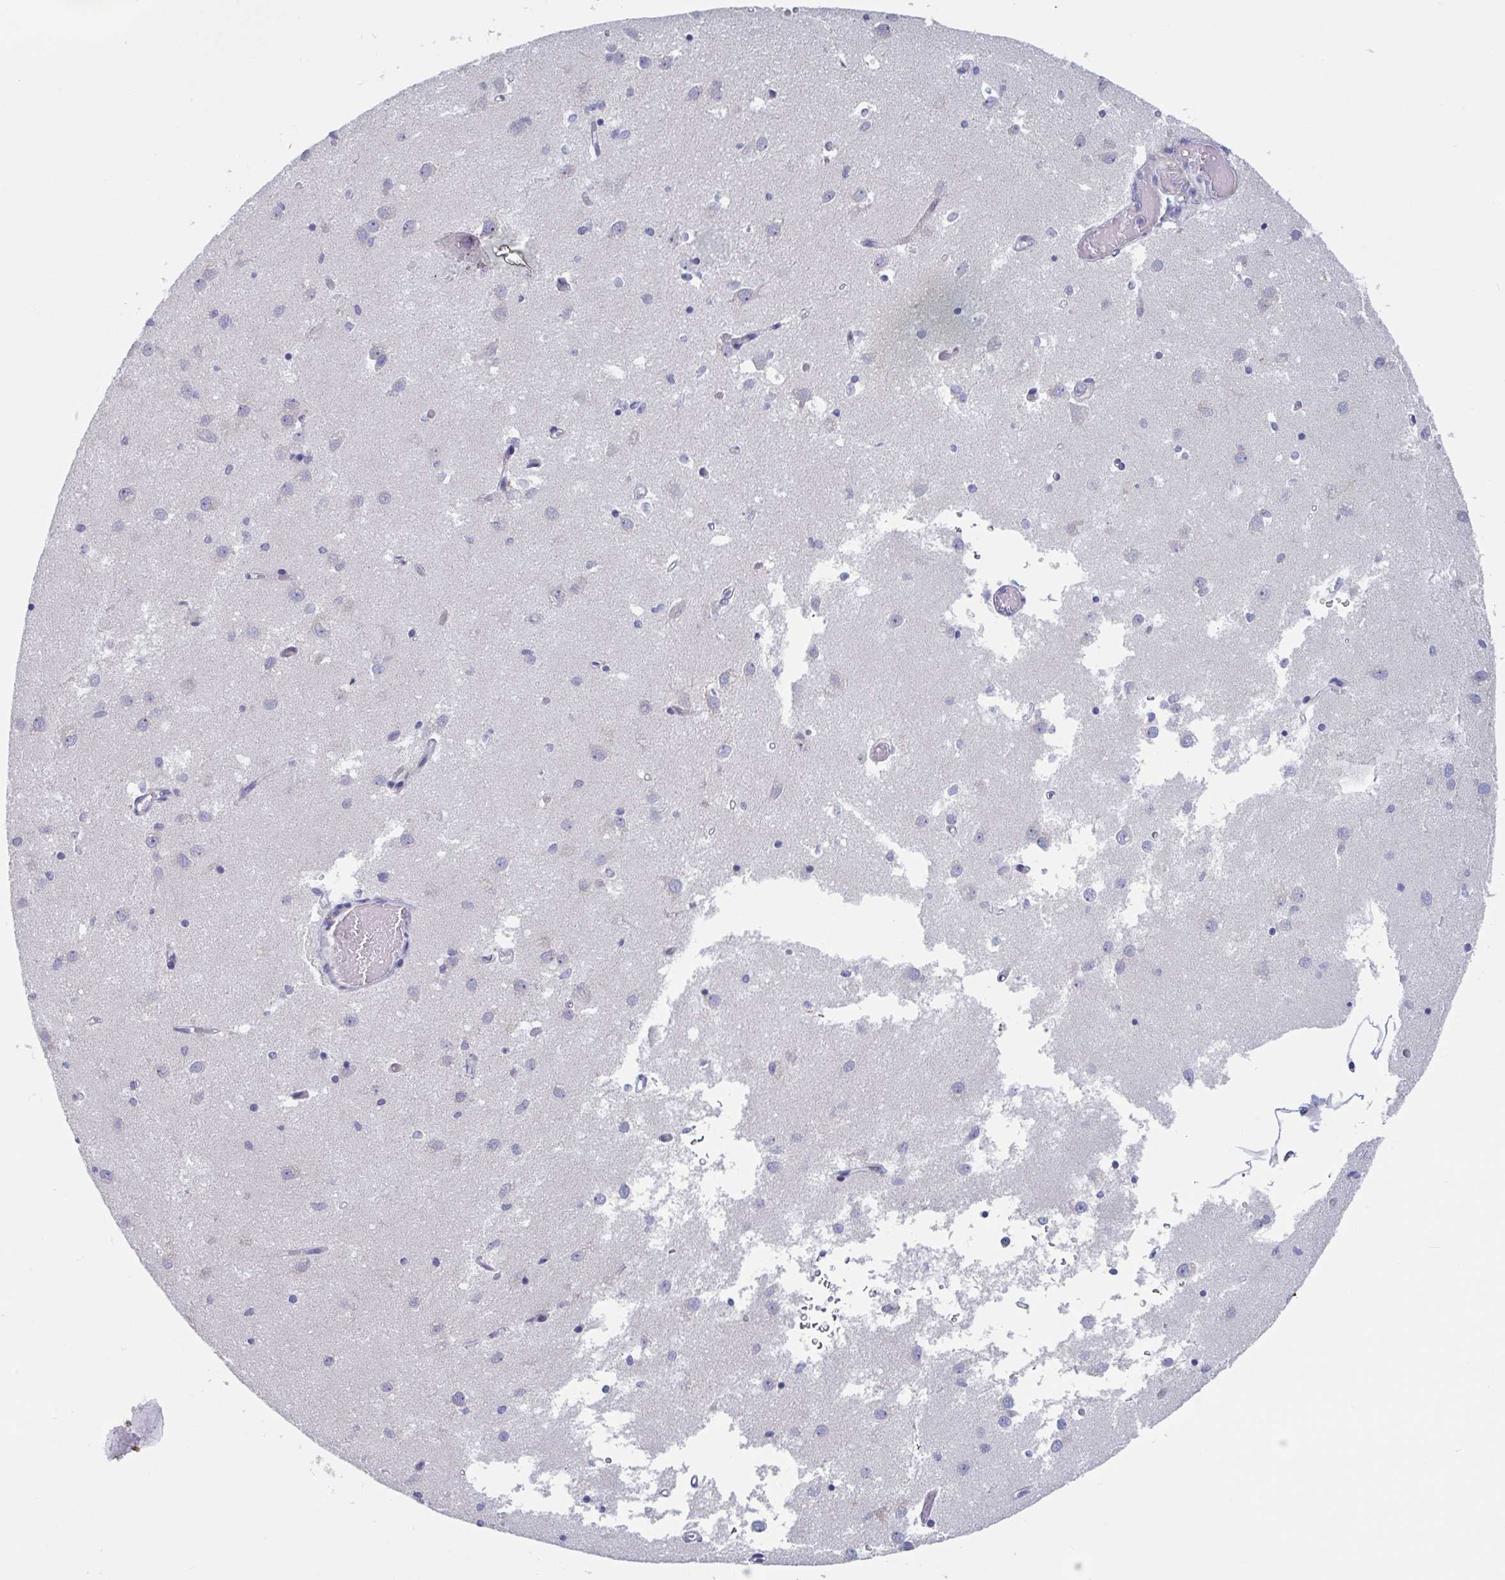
{"staining": {"intensity": "moderate", "quantity": "<25%", "location": "cytoplasmic/membranous"}, "tissue": "caudate", "cell_type": "Glial cells", "image_type": "normal", "snomed": [{"axis": "morphology", "description": "Normal tissue, NOS"}, {"axis": "topography", "description": "Lateral ventricle wall"}], "caption": "Normal caudate shows moderate cytoplasmic/membranous positivity in approximately <25% of glial cells, visualized by immunohistochemistry.", "gene": "MRPL53", "patient": {"sex": "male", "age": 70}}